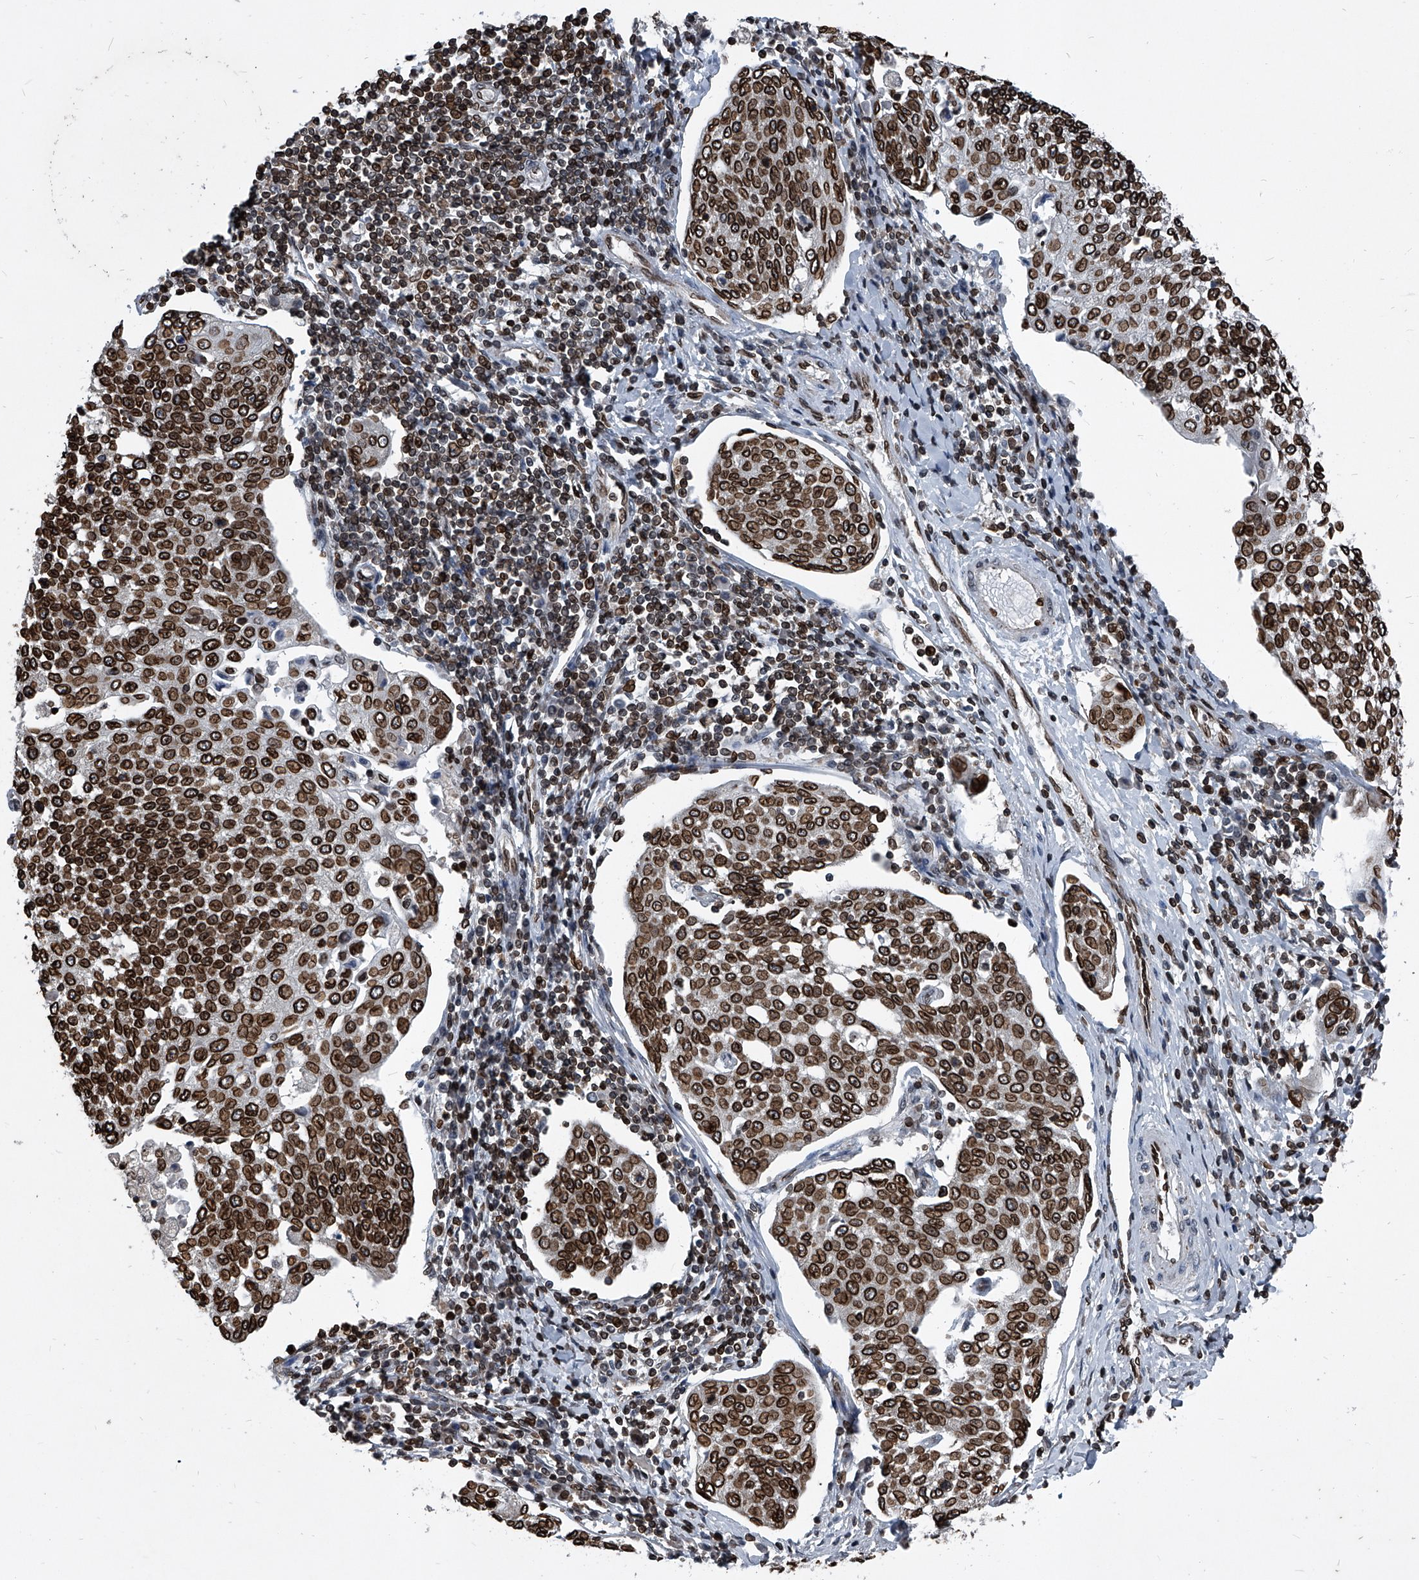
{"staining": {"intensity": "strong", "quantity": ">75%", "location": "cytoplasmic/membranous,nuclear"}, "tissue": "cervical cancer", "cell_type": "Tumor cells", "image_type": "cancer", "snomed": [{"axis": "morphology", "description": "Squamous cell carcinoma, NOS"}, {"axis": "topography", "description": "Cervix"}], "caption": "Tumor cells display high levels of strong cytoplasmic/membranous and nuclear staining in about >75% of cells in squamous cell carcinoma (cervical).", "gene": "PHF20", "patient": {"sex": "female", "age": 34}}